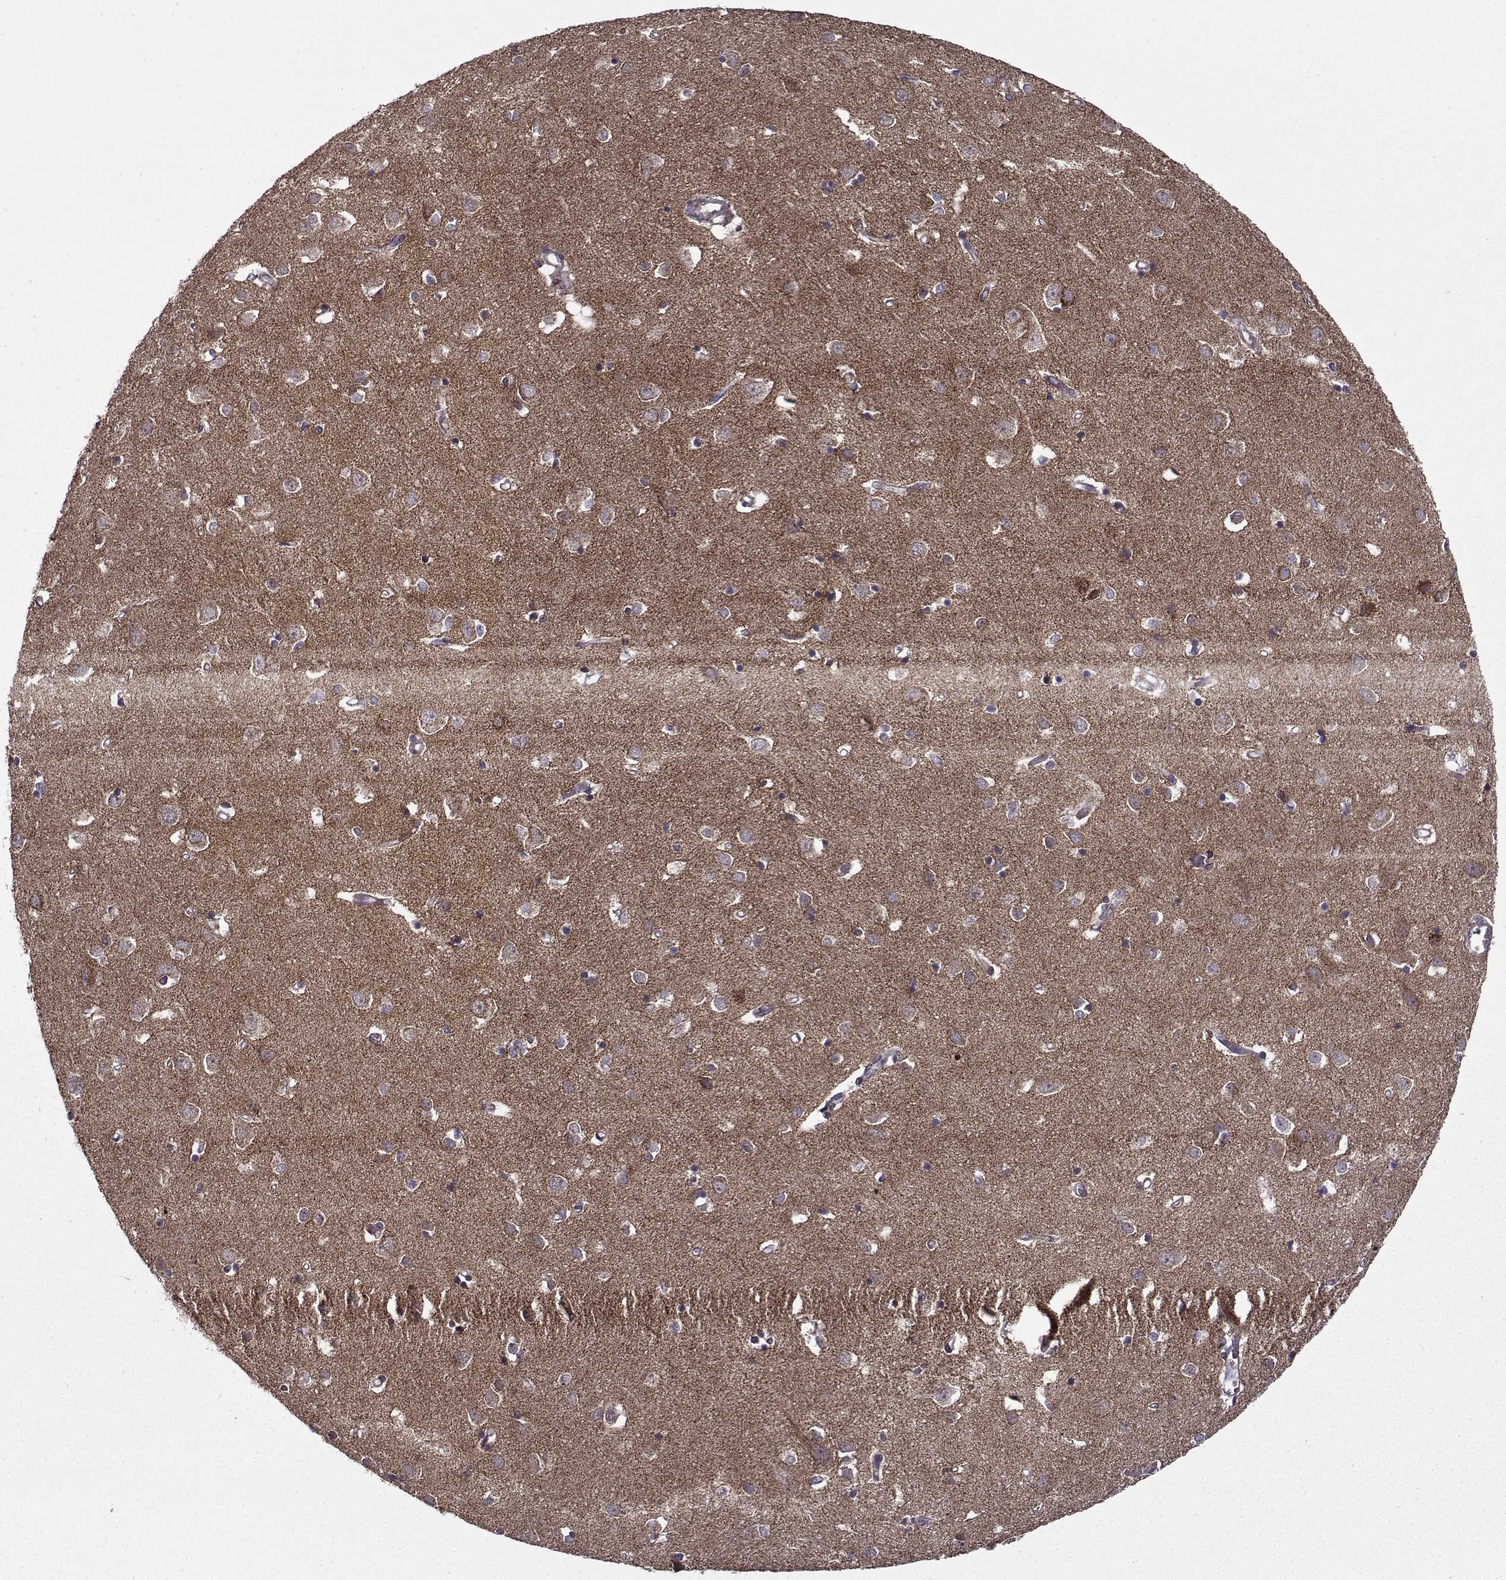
{"staining": {"intensity": "negative", "quantity": "none", "location": "none"}, "tissue": "cerebral cortex", "cell_type": "Endothelial cells", "image_type": "normal", "snomed": [{"axis": "morphology", "description": "Normal tissue, NOS"}, {"axis": "topography", "description": "Cerebral cortex"}], "caption": "This is a micrograph of immunohistochemistry (IHC) staining of unremarkable cerebral cortex, which shows no positivity in endothelial cells. The staining is performed using DAB brown chromogen with nuclei counter-stained in using hematoxylin.", "gene": "TAB2", "patient": {"sex": "male", "age": 70}}